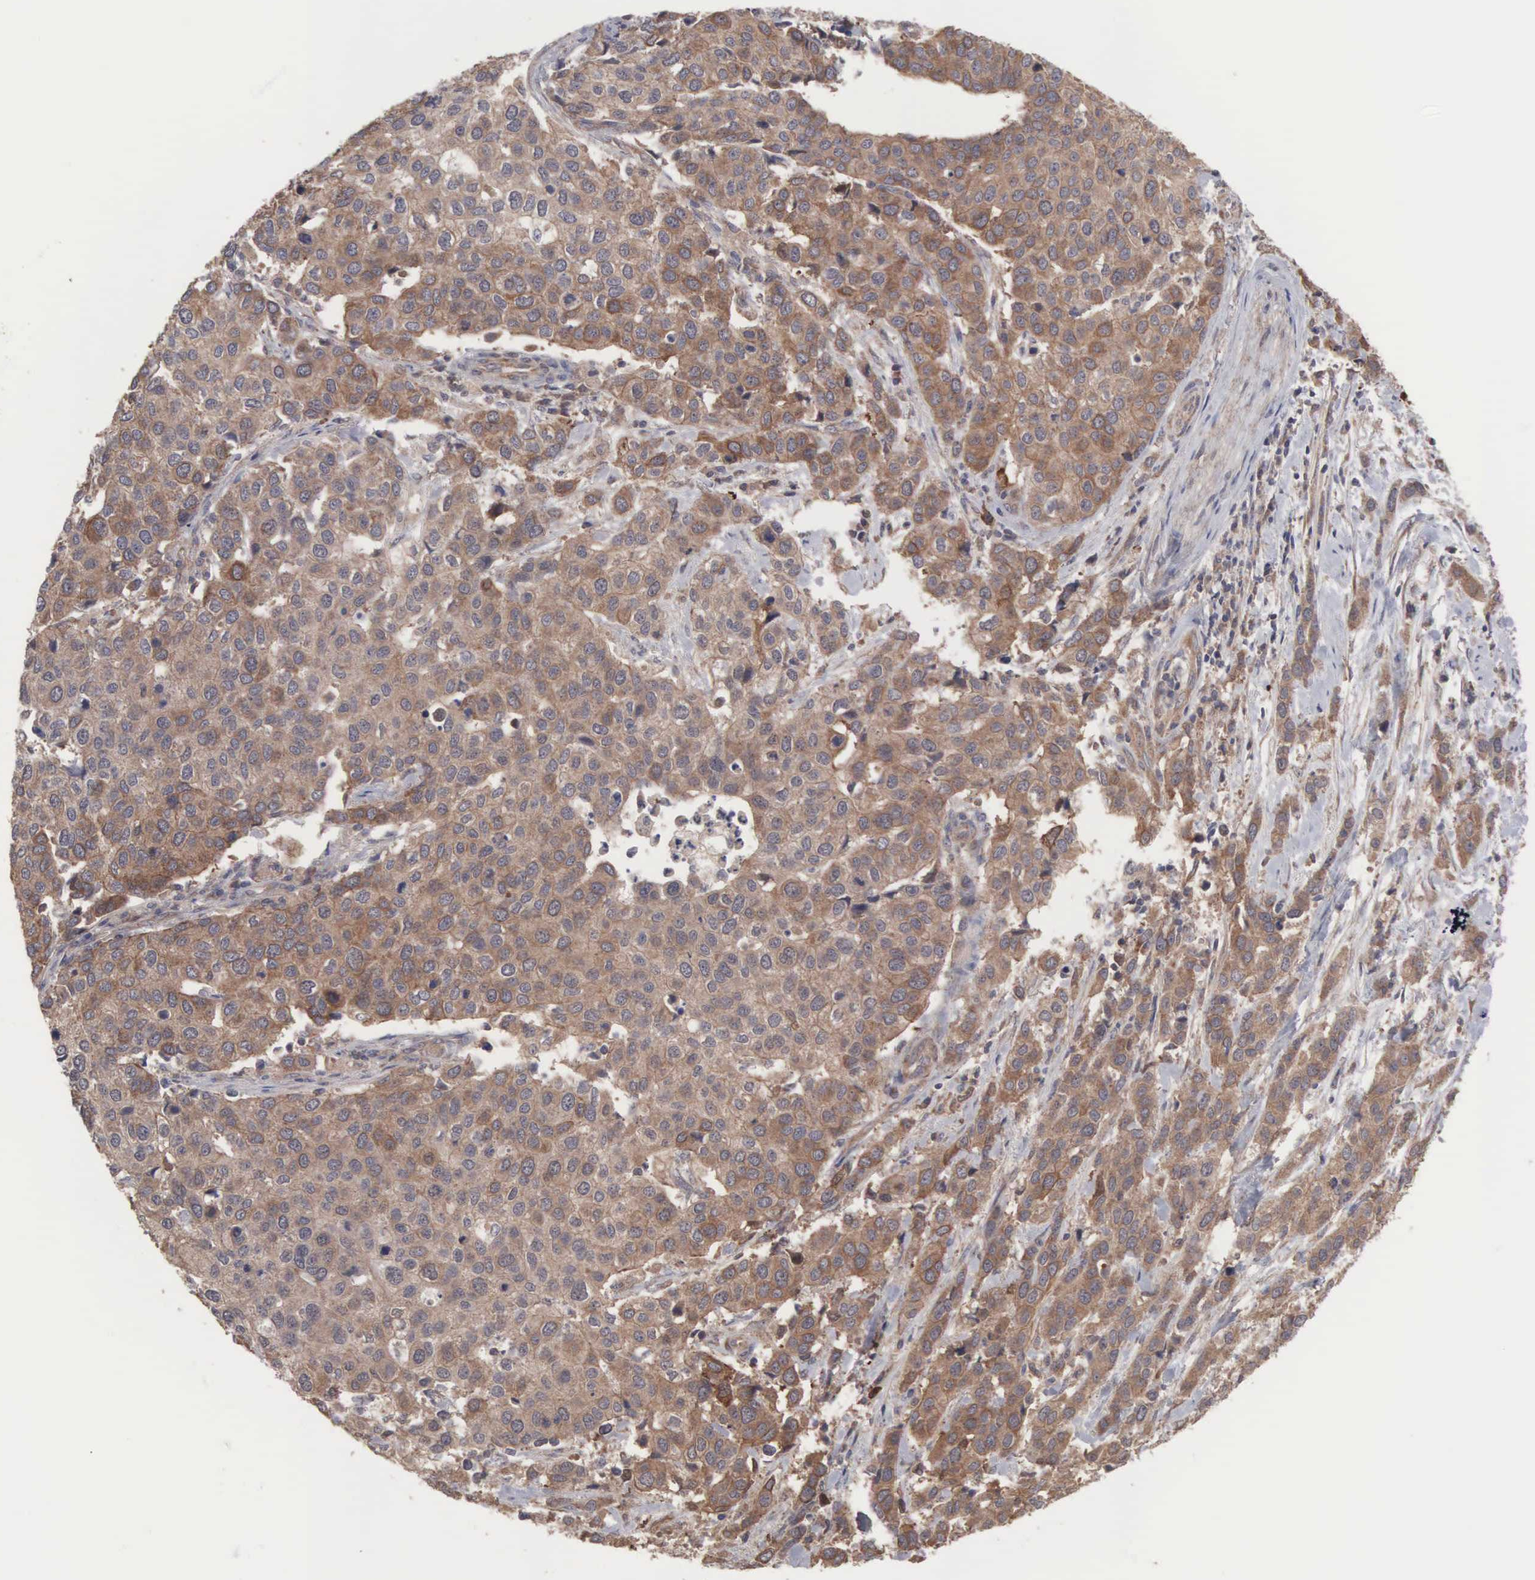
{"staining": {"intensity": "moderate", "quantity": ">75%", "location": "cytoplasmic/membranous"}, "tissue": "cervical cancer", "cell_type": "Tumor cells", "image_type": "cancer", "snomed": [{"axis": "morphology", "description": "Squamous cell carcinoma, NOS"}, {"axis": "topography", "description": "Cervix"}], "caption": "Immunohistochemical staining of cervical cancer exhibits medium levels of moderate cytoplasmic/membranous staining in about >75% of tumor cells.", "gene": "INF2", "patient": {"sex": "female", "age": 54}}